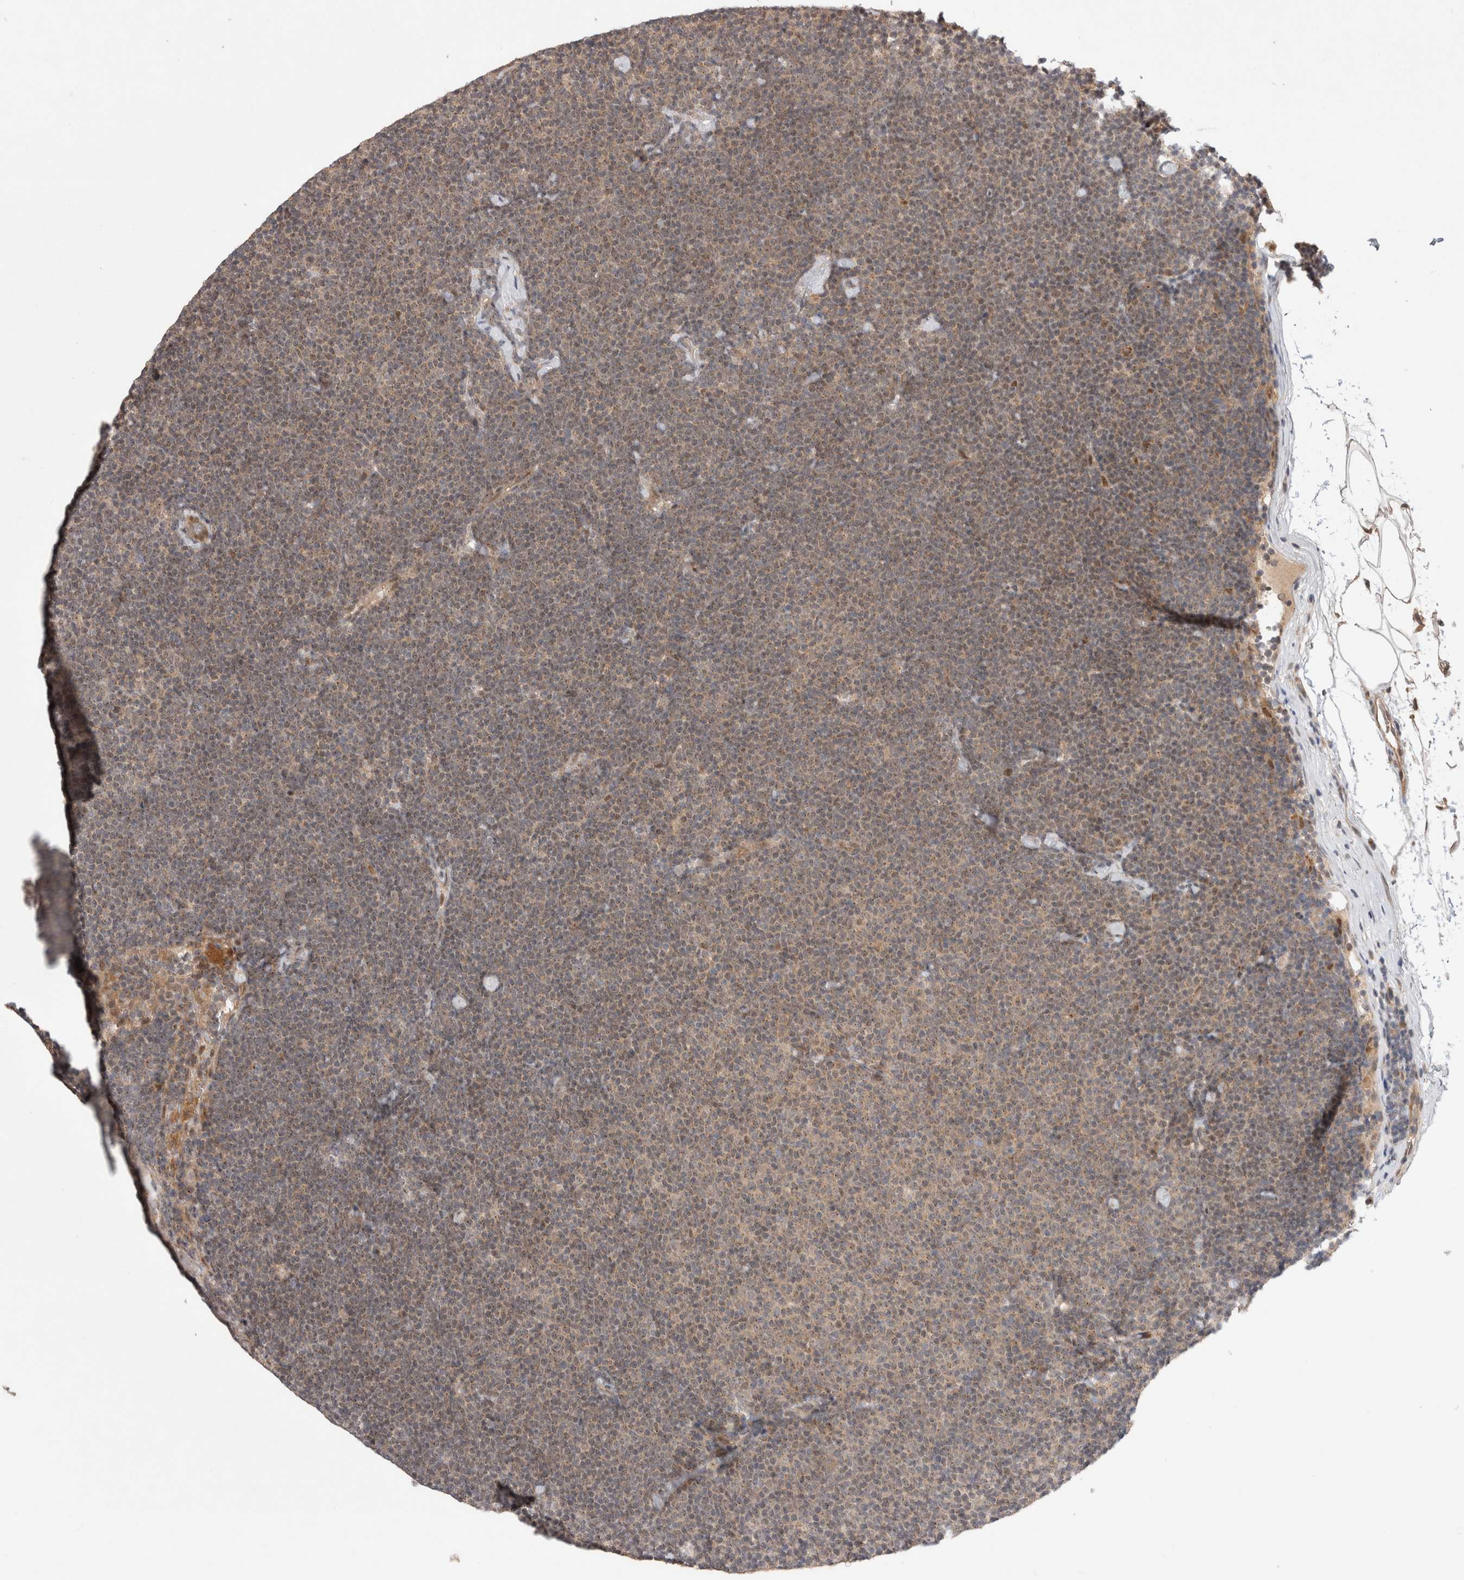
{"staining": {"intensity": "weak", "quantity": ">75%", "location": "cytoplasmic/membranous"}, "tissue": "lymphoma", "cell_type": "Tumor cells", "image_type": "cancer", "snomed": [{"axis": "morphology", "description": "Malignant lymphoma, non-Hodgkin's type, Low grade"}, {"axis": "topography", "description": "Lymph node"}], "caption": "Immunohistochemical staining of low-grade malignant lymphoma, non-Hodgkin's type demonstrates weak cytoplasmic/membranous protein staining in about >75% of tumor cells. (DAB (3,3'-diaminobenzidine) IHC with brightfield microscopy, high magnification).", "gene": "SLC29A1", "patient": {"sex": "female", "age": 53}}